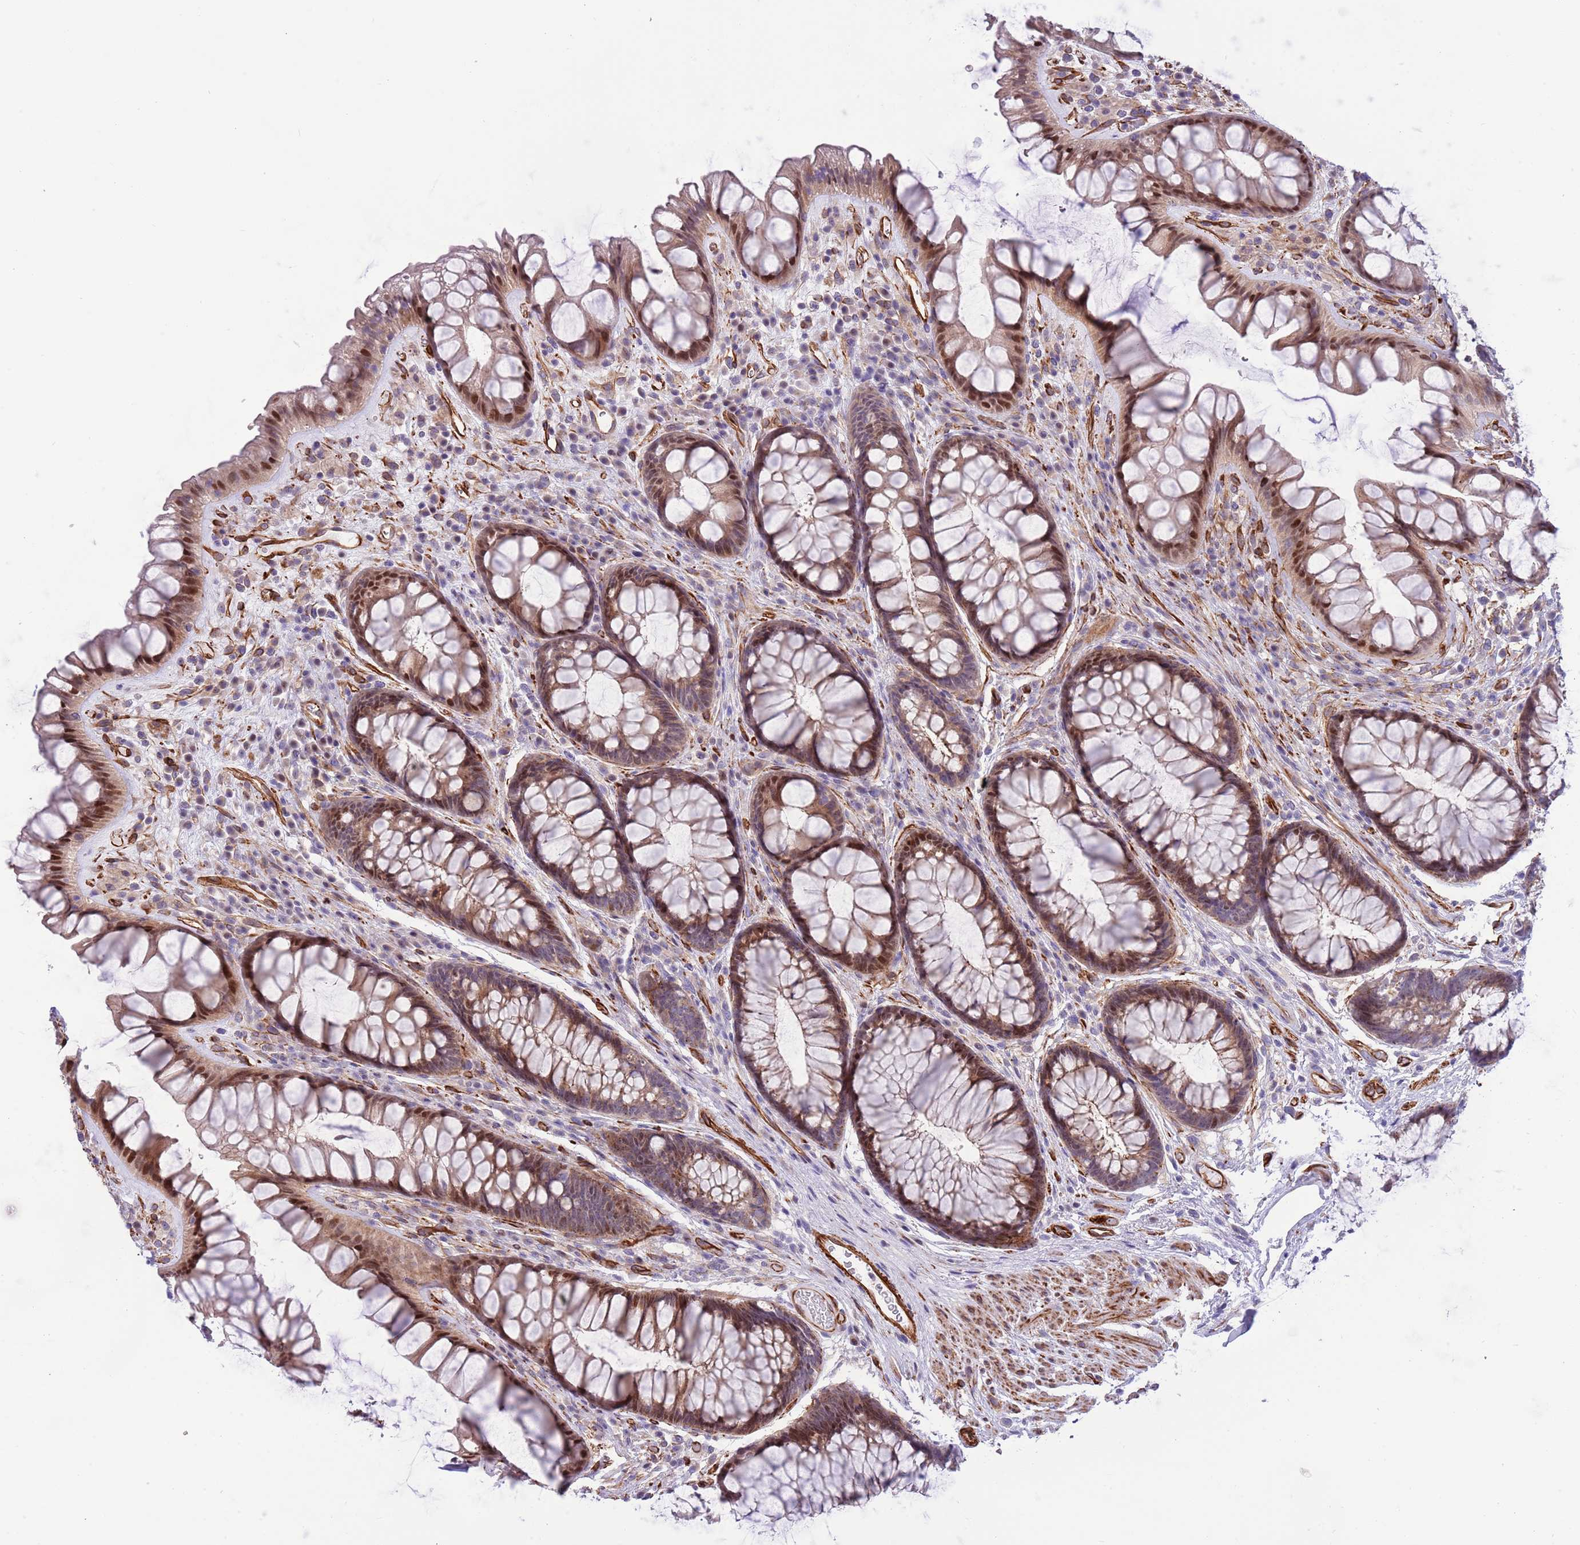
{"staining": {"intensity": "moderate", "quantity": ">75%", "location": "cytoplasmic/membranous,nuclear"}, "tissue": "rectum", "cell_type": "Glandular cells", "image_type": "normal", "snomed": [{"axis": "morphology", "description": "Normal tissue, NOS"}, {"axis": "topography", "description": "Rectum"}], "caption": "Protein staining of benign rectum displays moderate cytoplasmic/membranous,nuclear expression in approximately >75% of glandular cells.", "gene": "GAS2L3", "patient": {"sex": "male", "age": 74}}